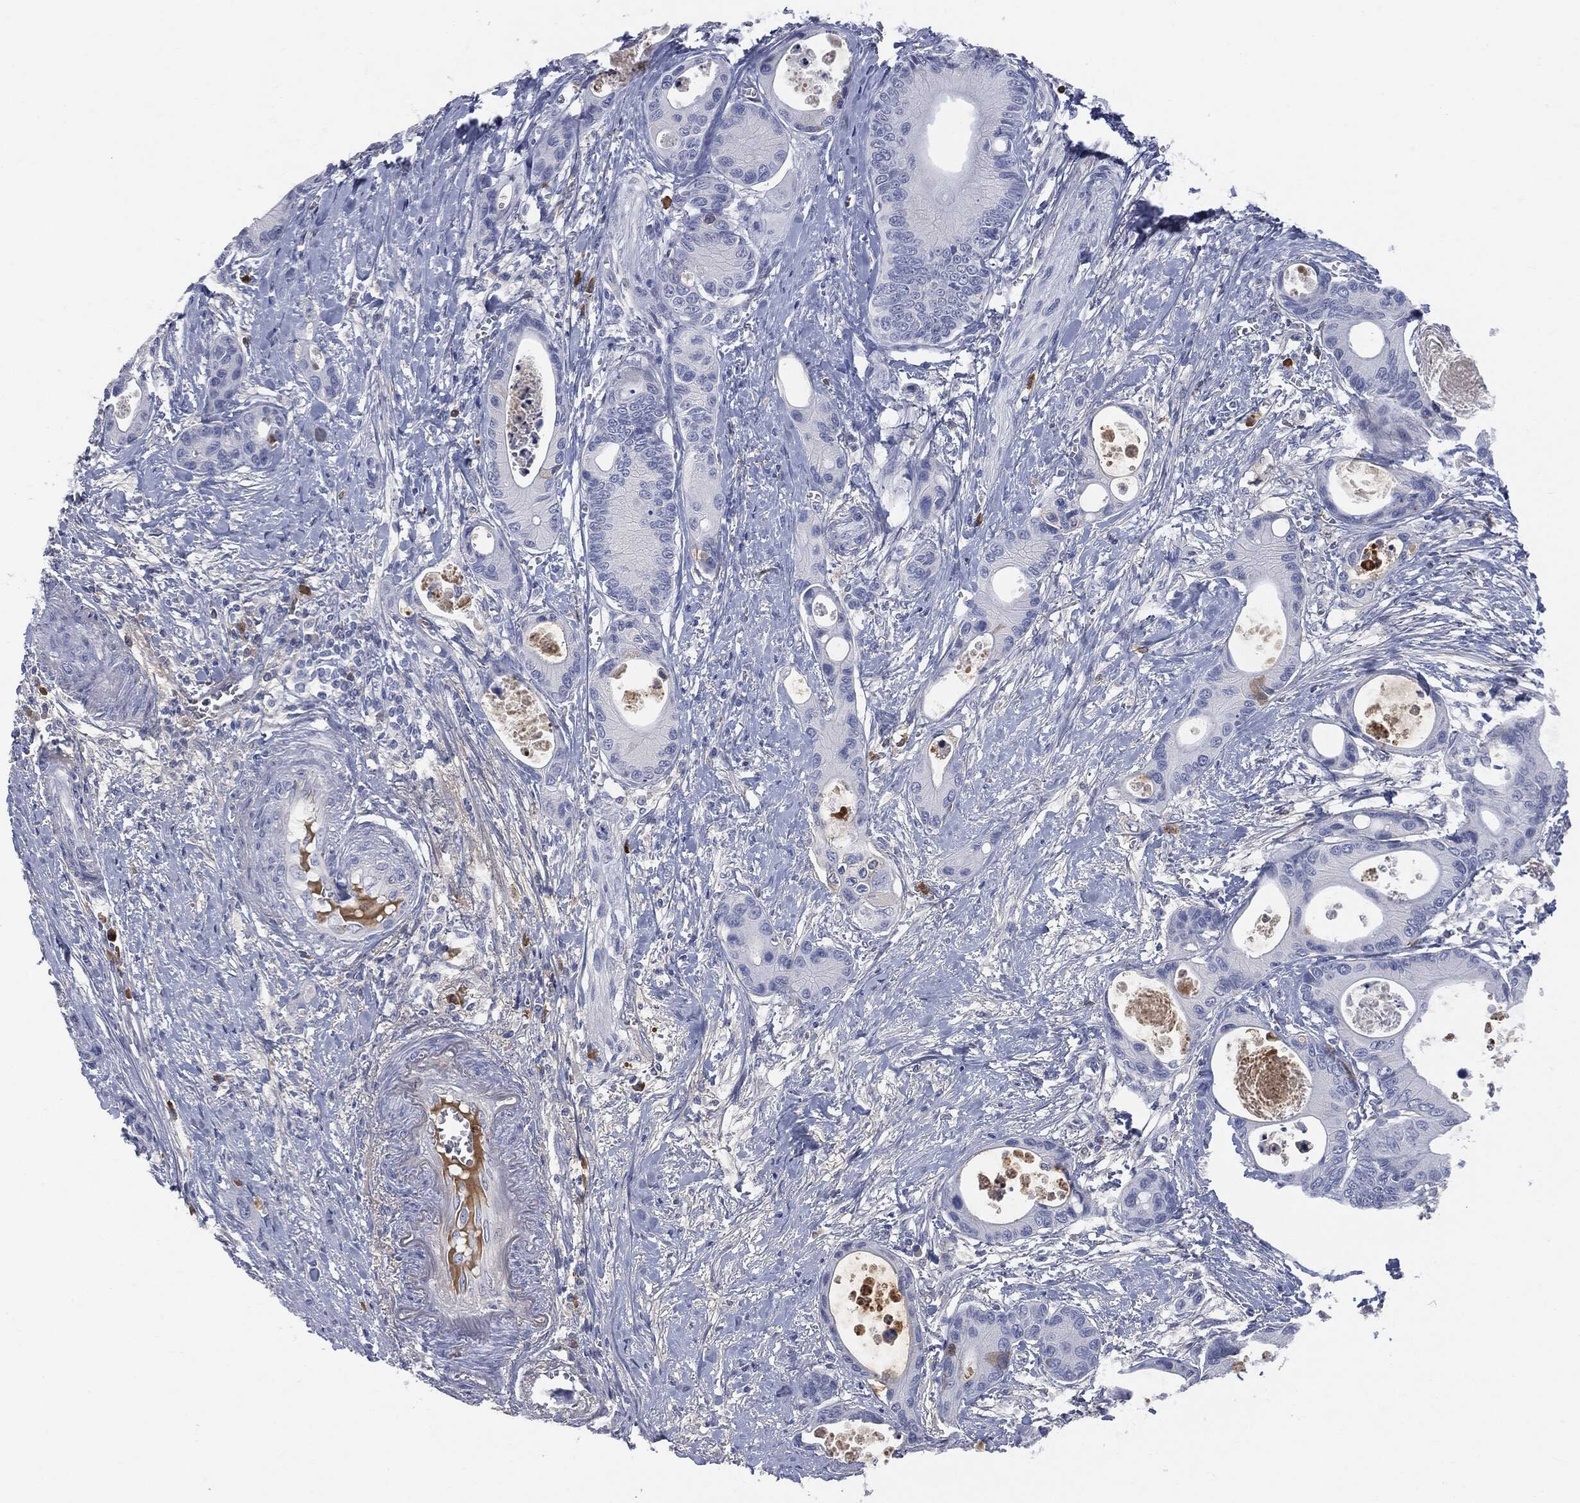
{"staining": {"intensity": "negative", "quantity": "none", "location": "none"}, "tissue": "colorectal cancer", "cell_type": "Tumor cells", "image_type": "cancer", "snomed": [{"axis": "morphology", "description": "Adenocarcinoma, NOS"}, {"axis": "topography", "description": "Colon"}], "caption": "Immunohistochemistry (IHC) image of neoplastic tissue: colorectal cancer stained with DAB (3,3'-diaminobenzidine) shows no significant protein staining in tumor cells.", "gene": "BTK", "patient": {"sex": "female", "age": 78}}